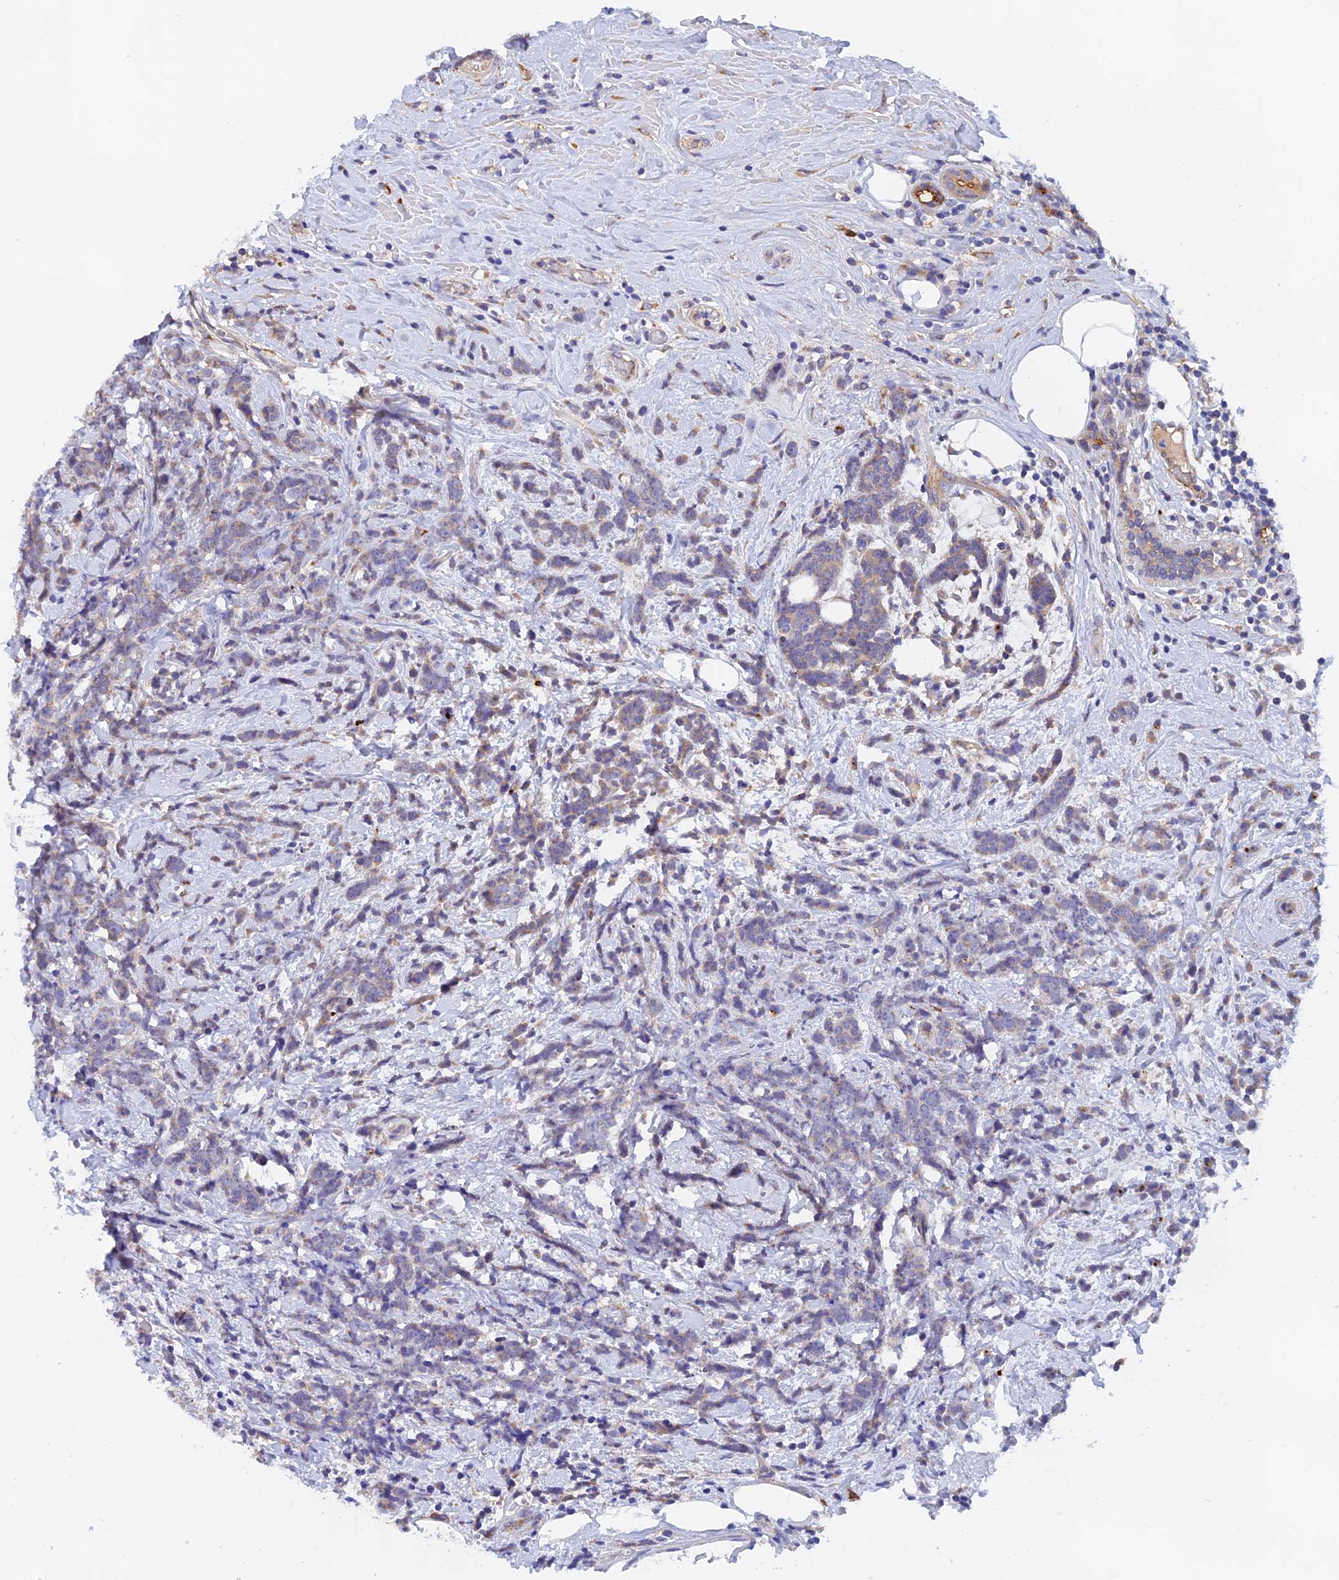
{"staining": {"intensity": "moderate", "quantity": "25%-75%", "location": "cytoplasmic/membranous"}, "tissue": "breast cancer", "cell_type": "Tumor cells", "image_type": "cancer", "snomed": [{"axis": "morphology", "description": "Lobular carcinoma"}, {"axis": "topography", "description": "Breast"}], "caption": "Immunohistochemical staining of breast cancer reveals medium levels of moderate cytoplasmic/membranous protein staining in about 25%-75% of tumor cells.", "gene": "RANBP6", "patient": {"sex": "female", "age": 58}}